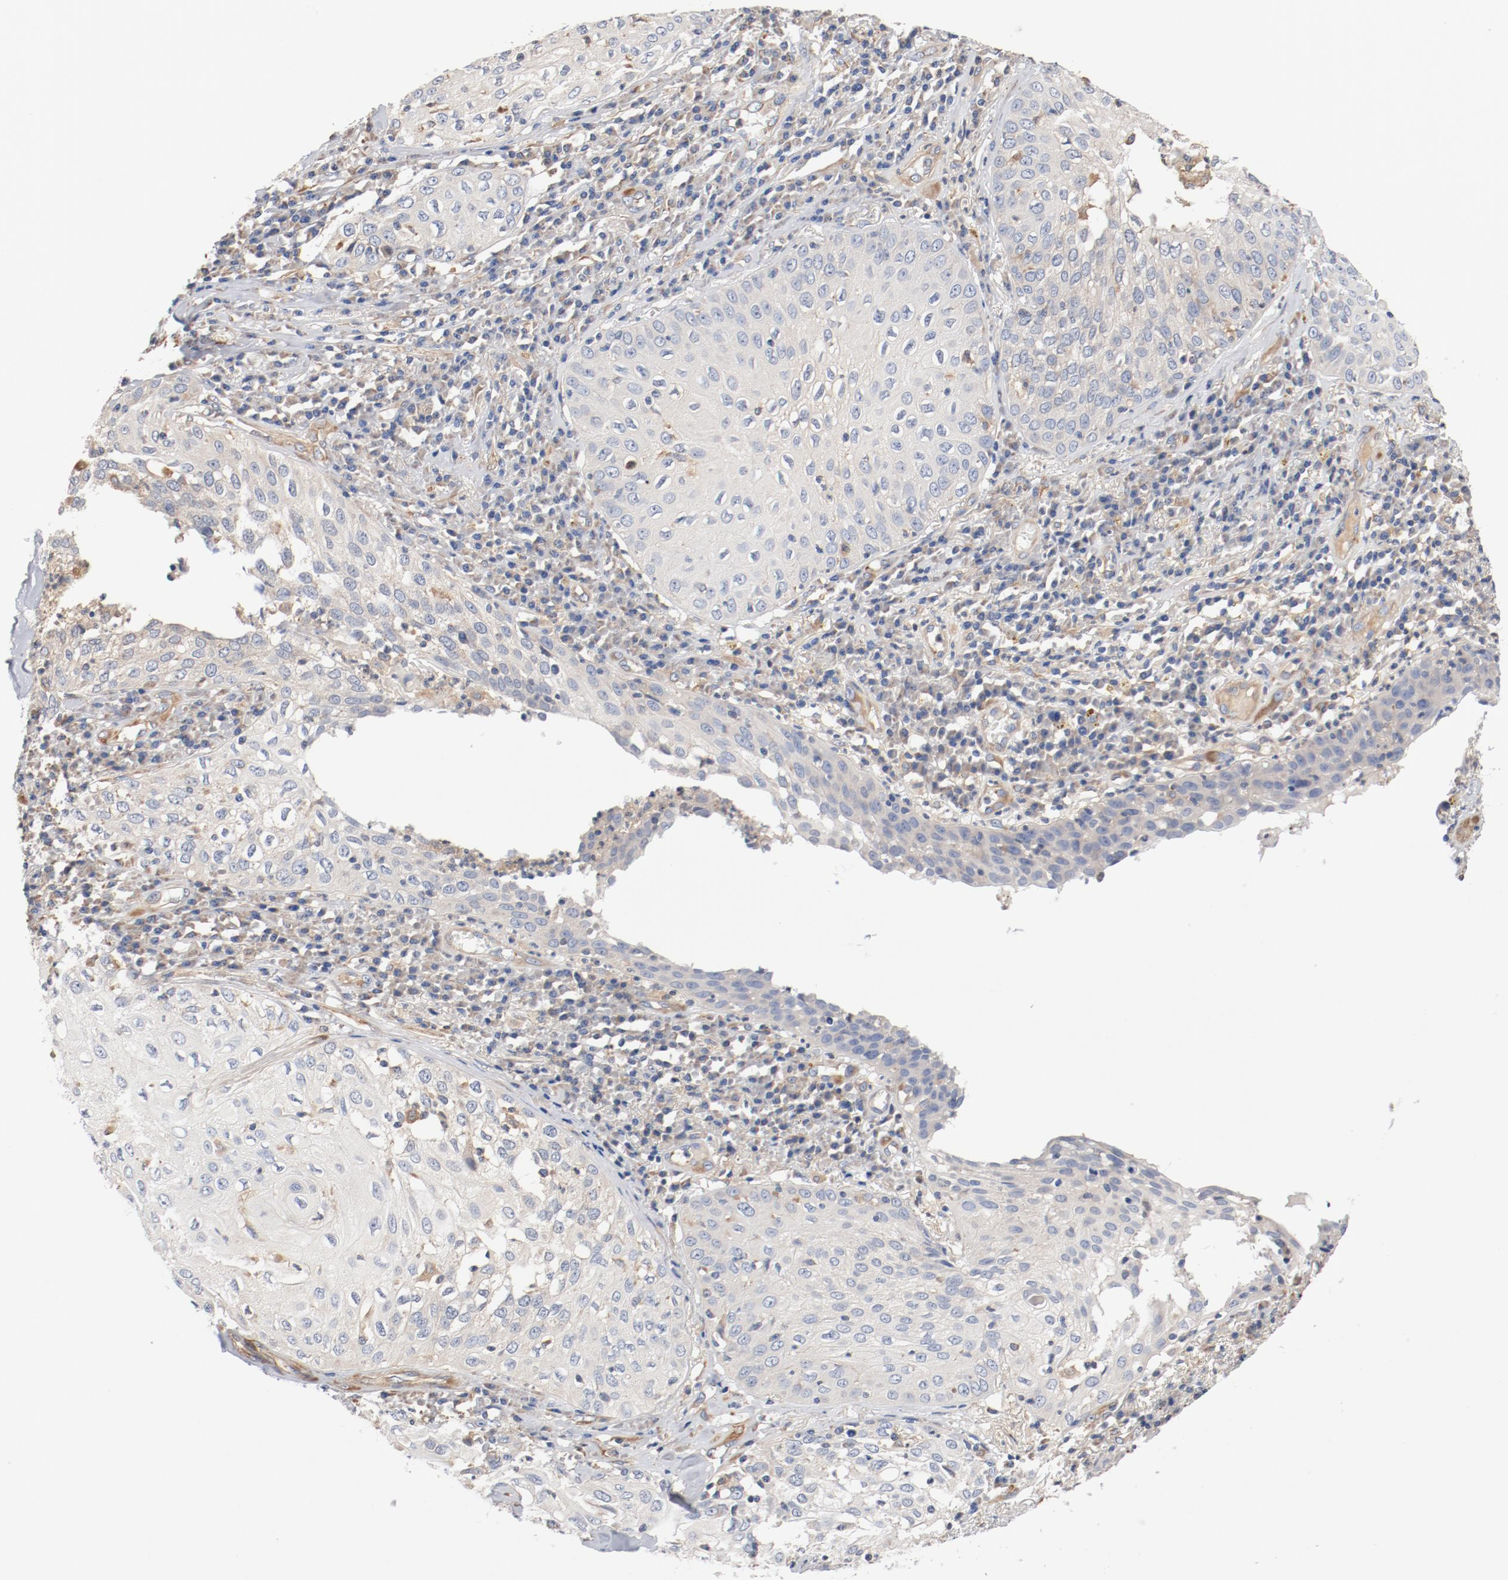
{"staining": {"intensity": "negative", "quantity": "none", "location": "none"}, "tissue": "skin cancer", "cell_type": "Tumor cells", "image_type": "cancer", "snomed": [{"axis": "morphology", "description": "Squamous cell carcinoma, NOS"}, {"axis": "topography", "description": "Skin"}], "caption": "This image is of skin squamous cell carcinoma stained with immunohistochemistry (IHC) to label a protein in brown with the nuclei are counter-stained blue. There is no expression in tumor cells. The staining was performed using DAB to visualize the protein expression in brown, while the nuclei were stained in blue with hematoxylin (Magnification: 20x).", "gene": "ILK", "patient": {"sex": "male", "age": 65}}